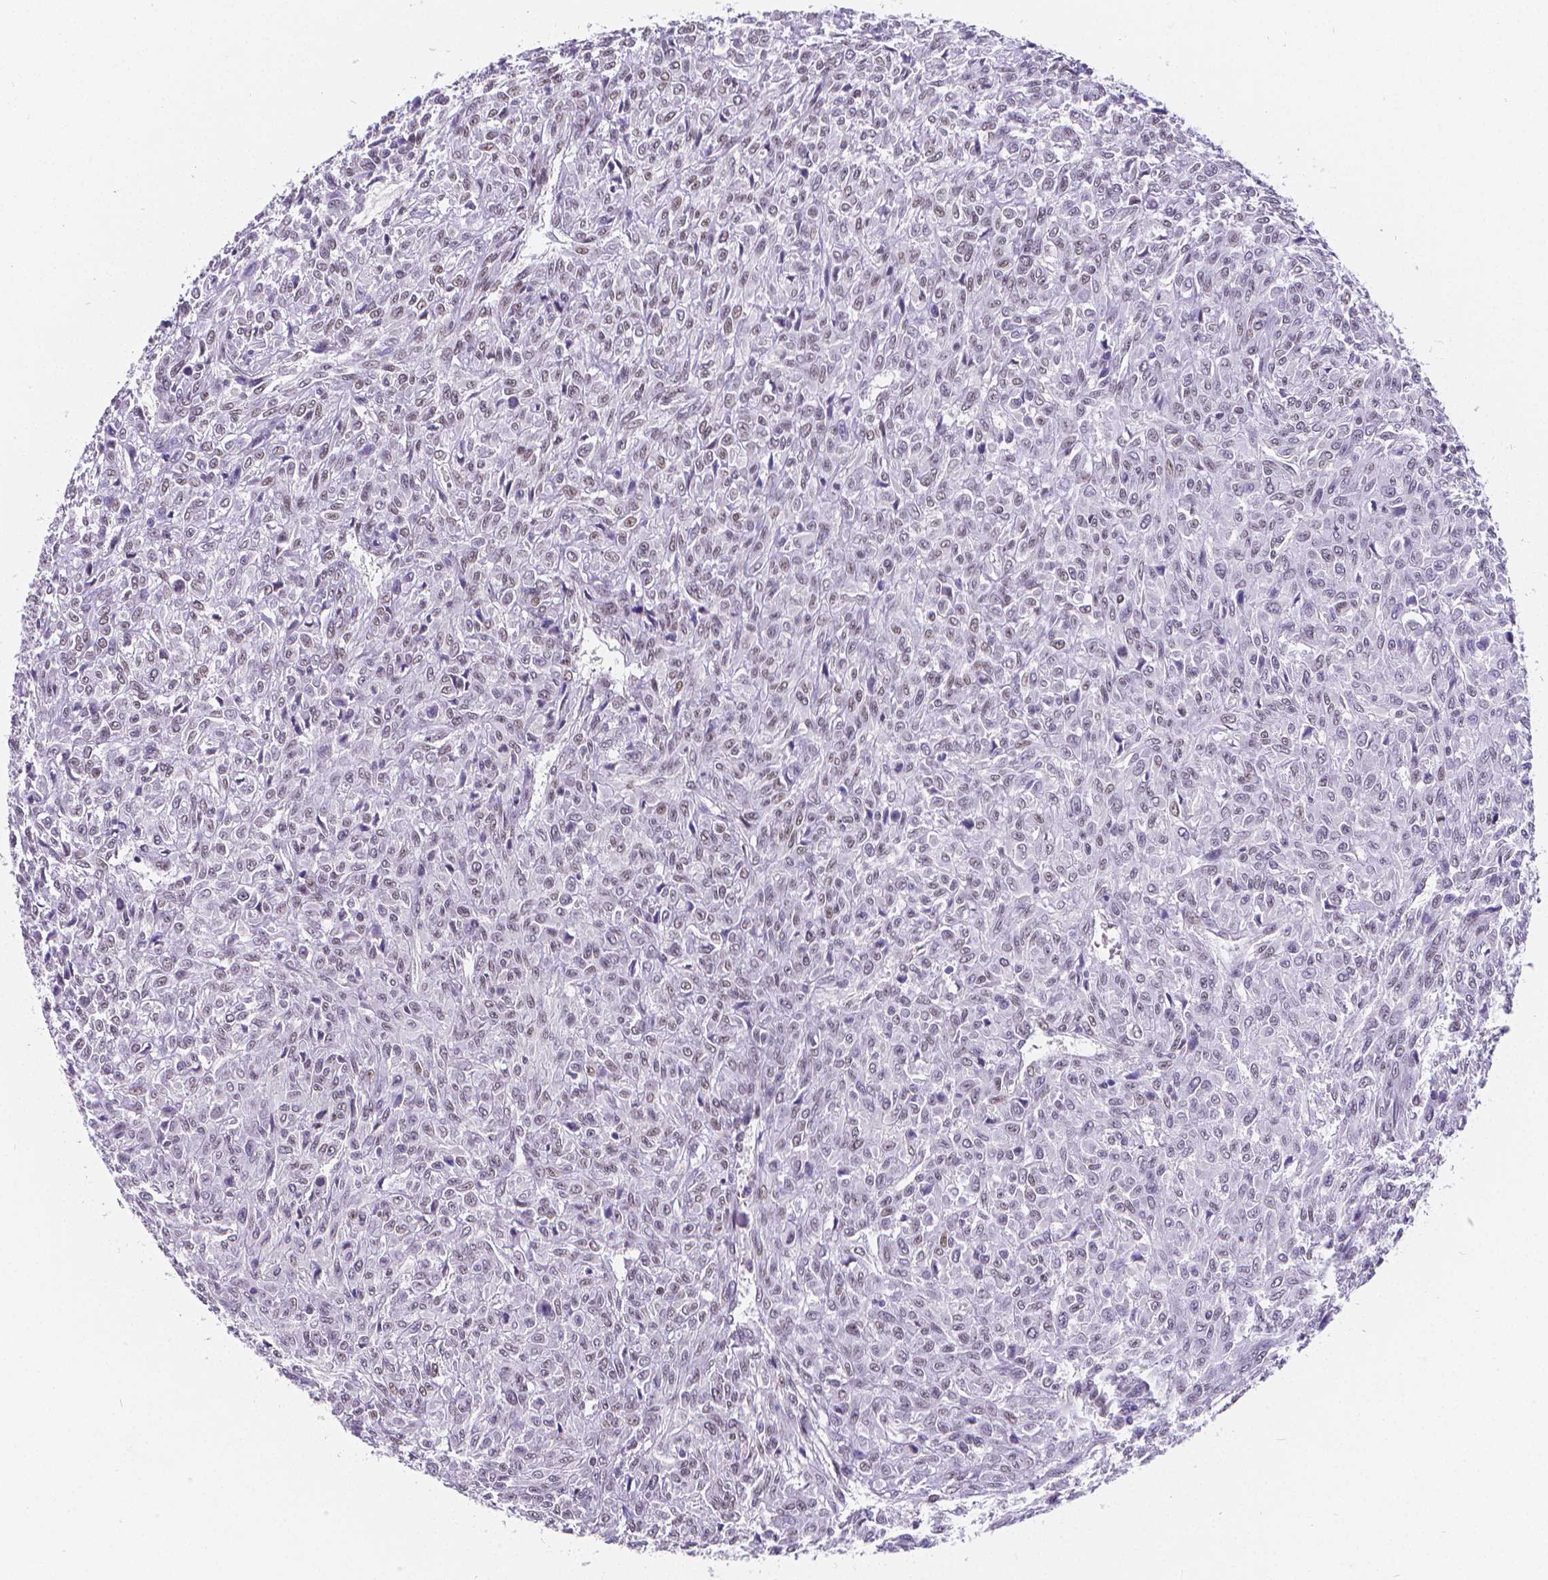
{"staining": {"intensity": "negative", "quantity": "none", "location": "none"}, "tissue": "renal cancer", "cell_type": "Tumor cells", "image_type": "cancer", "snomed": [{"axis": "morphology", "description": "Adenocarcinoma, NOS"}, {"axis": "topography", "description": "Kidney"}], "caption": "High magnification brightfield microscopy of renal adenocarcinoma stained with DAB (brown) and counterstained with hematoxylin (blue): tumor cells show no significant positivity.", "gene": "MEF2C", "patient": {"sex": "male", "age": 58}}